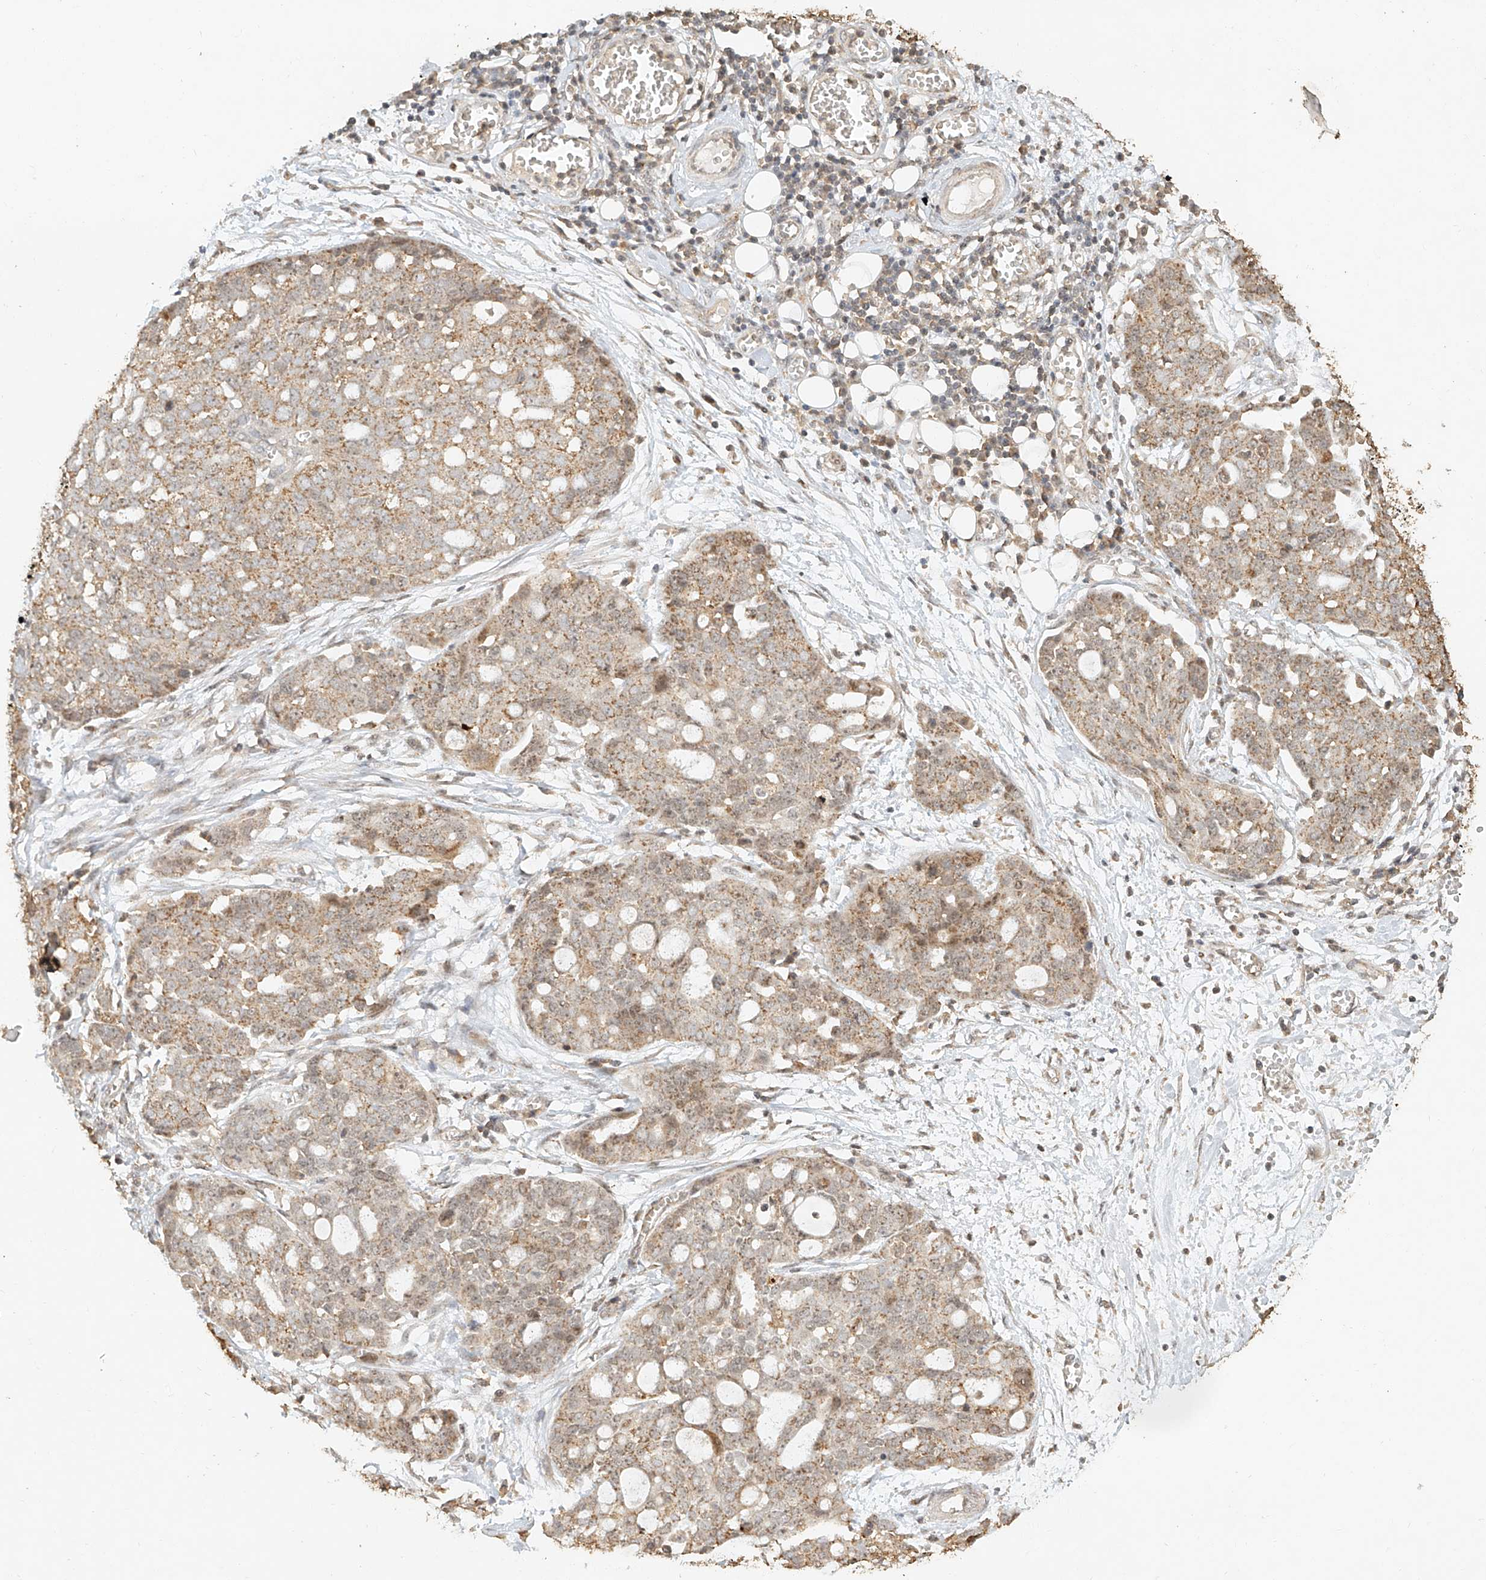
{"staining": {"intensity": "moderate", "quantity": ">75%", "location": "cytoplasmic/membranous"}, "tissue": "ovarian cancer", "cell_type": "Tumor cells", "image_type": "cancer", "snomed": [{"axis": "morphology", "description": "Cystadenocarcinoma, serous, NOS"}, {"axis": "topography", "description": "Soft tissue"}, {"axis": "topography", "description": "Ovary"}], "caption": "An image of human serous cystadenocarcinoma (ovarian) stained for a protein exhibits moderate cytoplasmic/membranous brown staining in tumor cells. The protein of interest is stained brown, and the nuclei are stained in blue (DAB IHC with brightfield microscopy, high magnification).", "gene": "CXorf58", "patient": {"sex": "female", "age": 57}}